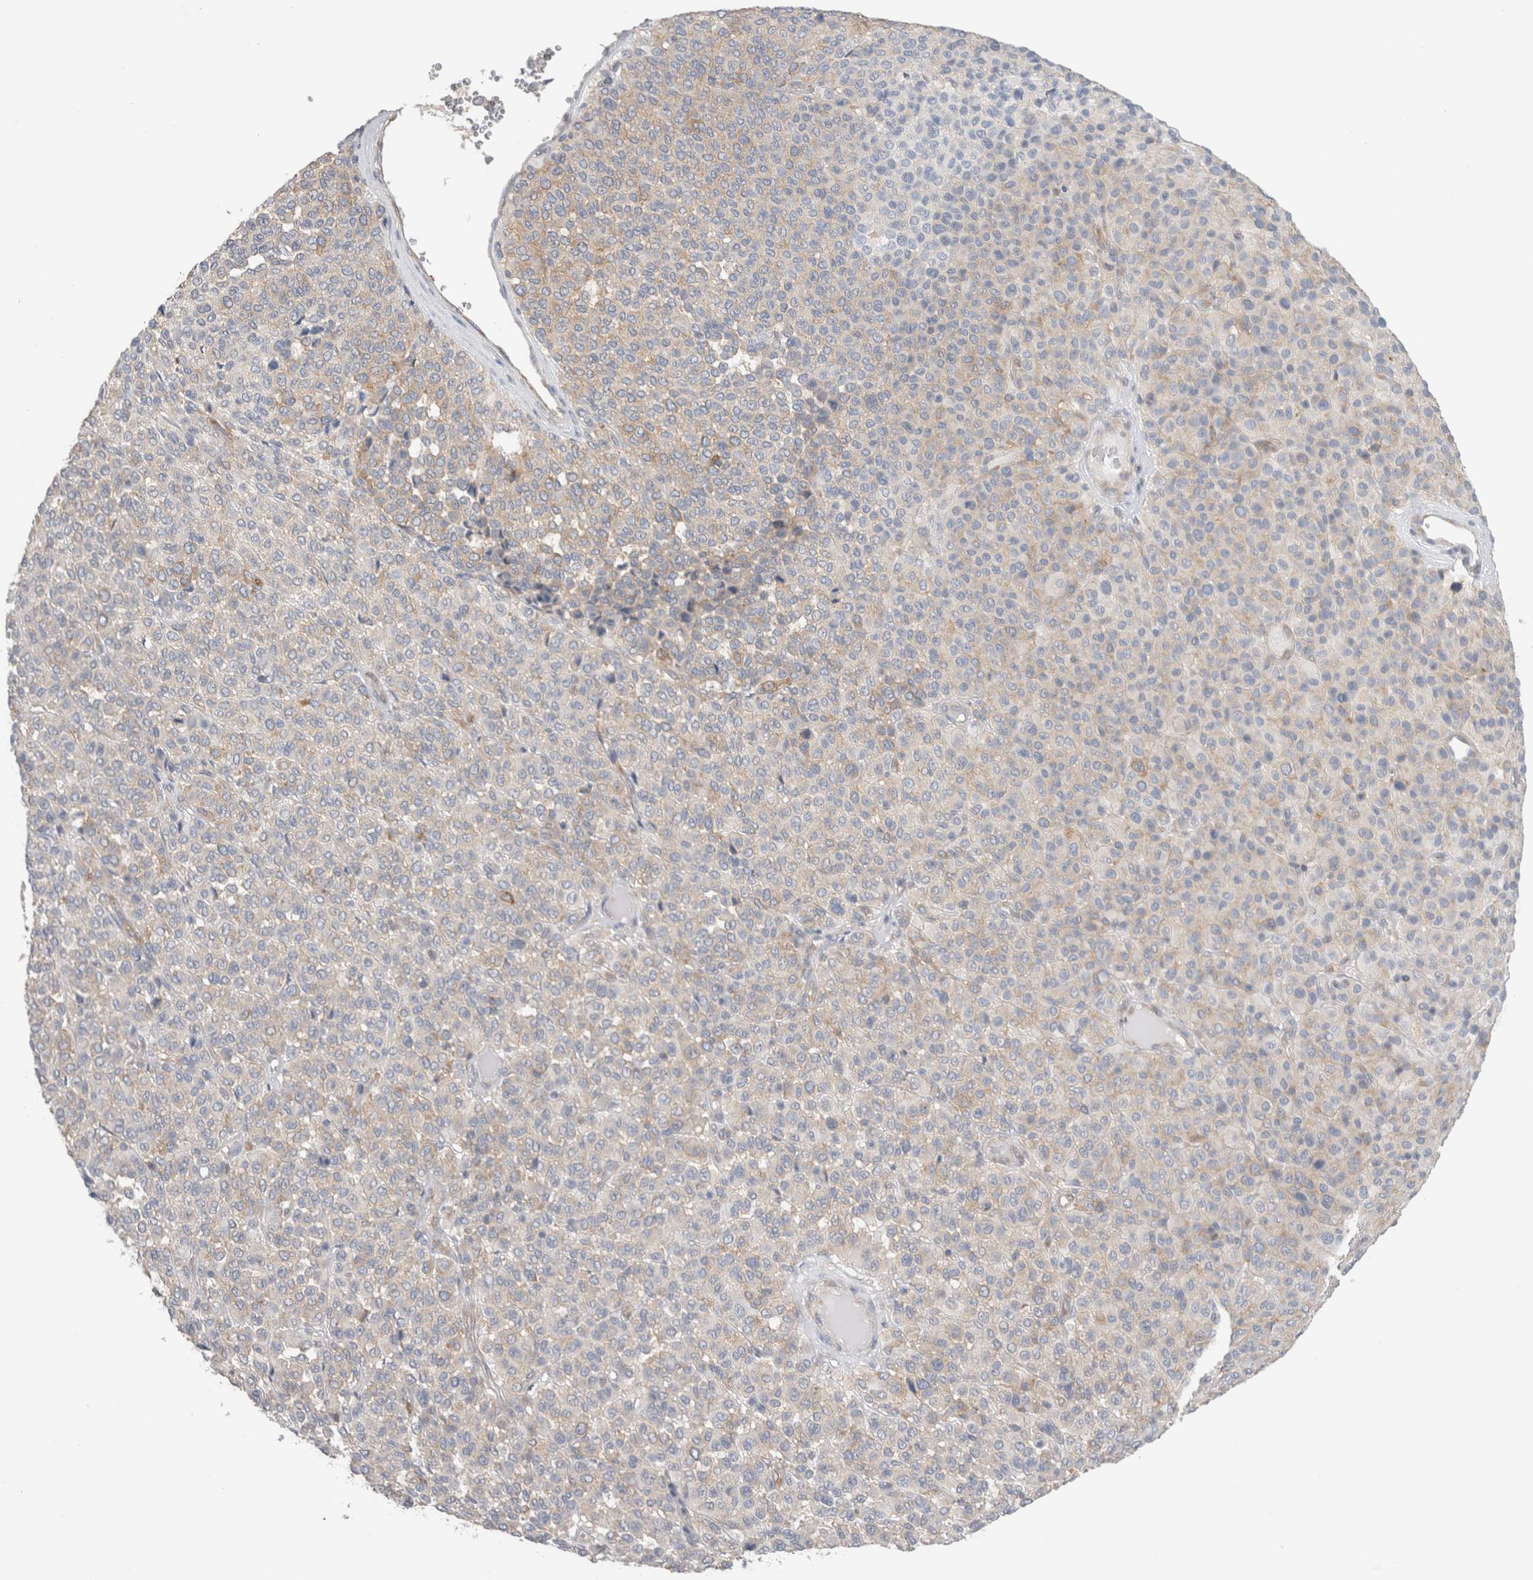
{"staining": {"intensity": "weak", "quantity": "<25%", "location": "cytoplasmic/membranous"}, "tissue": "melanoma", "cell_type": "Tumor cells", "image_type": "cancer", "snomed": [{"axis": "morphology", "description": "Malignant melanoma, Metastatic site"}, {"axis": "topography", "description": "Pancreas"}], "caption": "Malignant melanoma (metastatic site) stained for a protein using immunohistochemistry exhibits no positivity tumor cells.", "gene": "ZNF23", "patient": {"sex": "female", "age": 30}}